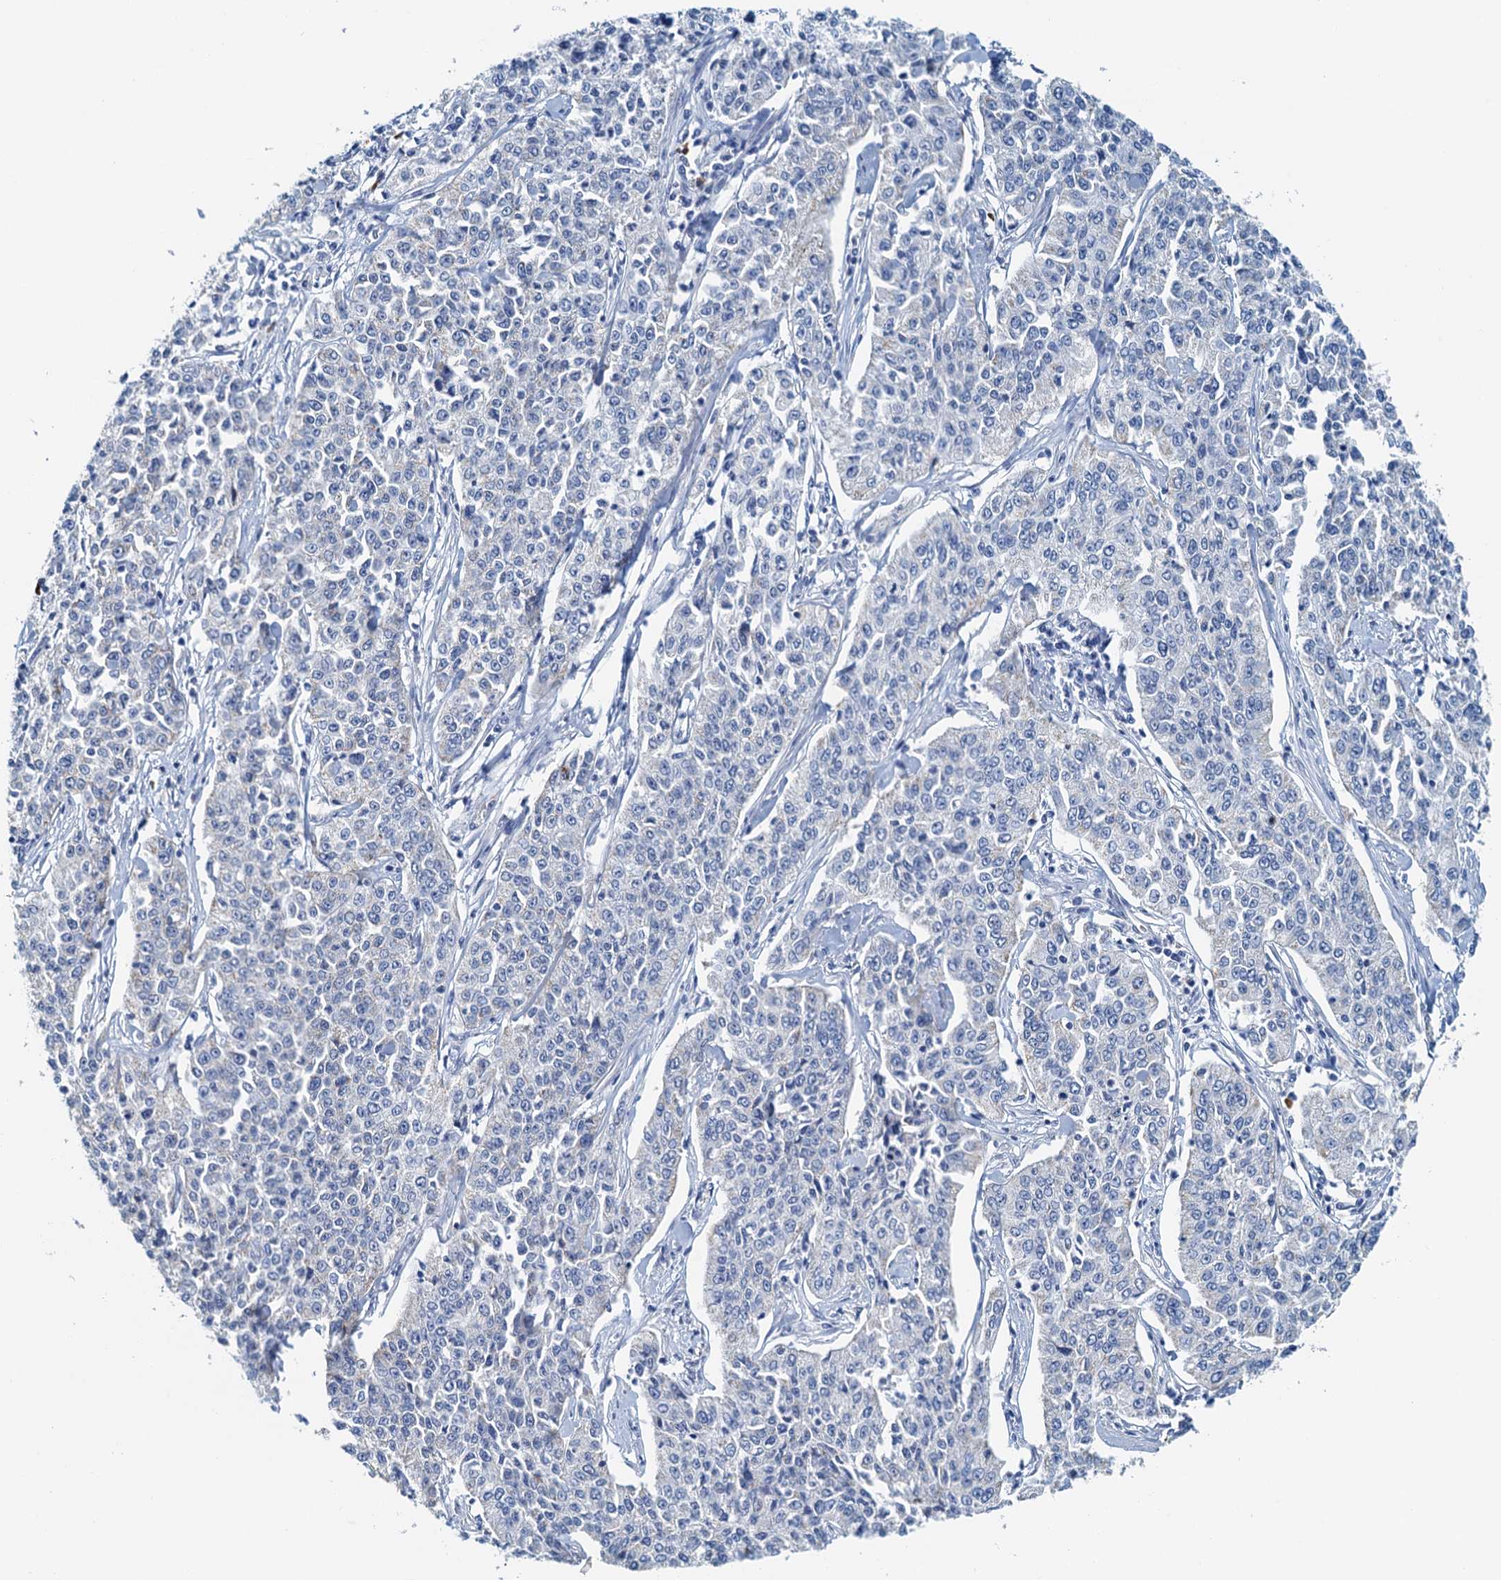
{"staining": {"intensity": "negative", "quantity": "none", "location": "none"}, "tissue": "cervical cancer", "cell_type": "Tumor cells", "image_type": "cancer", "snomed": [{"axis": "morphology", "description": "Squamous cell carcinoma, NOS"}, {"axis": "topography", "description": "Cervix"}], "caption": "IHC photomicrograph of cervical squamous cell carcinoma stained for a protein (brown), which reveals no positivity in tumor cells. (DAB immunohistochemistry visualized using brightfield microscopy, high magnification).", "gene": "POC1A", "patient": {"sex": "female", "age": 35}}